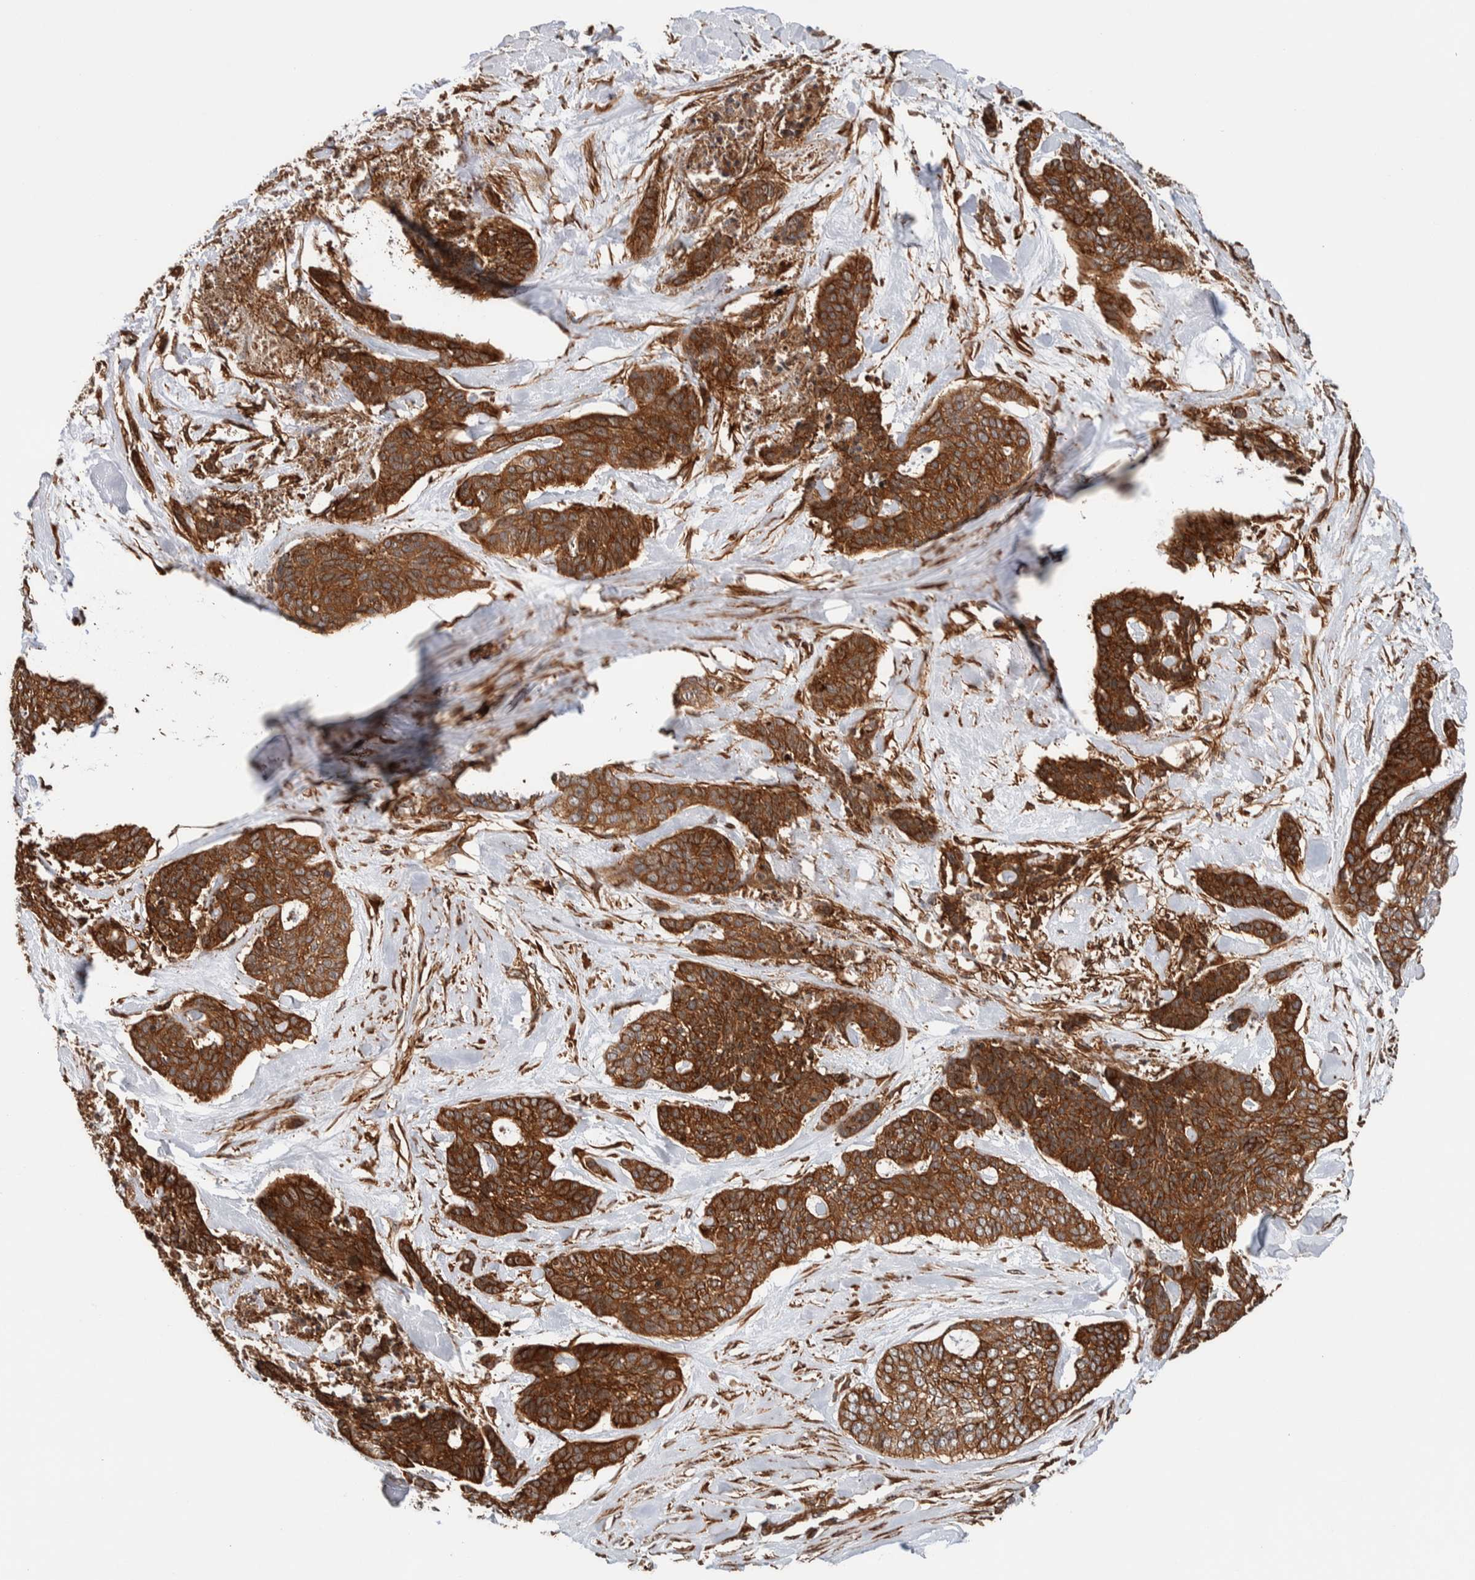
{"staining": {"intensity": "moderate", "quantity": ">75%", "location": "cytoplasmic/membranous"}, "tissue": "skin cancer", "cell_type": "Tumor cells", "image_type": "cancer", "snomed": [{"axis": "morphology", "description": "Basal cell carcinoma"}, {"axis": "topography", "description": "Skin"}], "caption": "There is medium levels of moderate cytoplasmic/membranous expression in tumor cells of skin basal cell carcinoma, as demonstrated by immunohistochemical staining (brown color).", "gene": "SYNRG", "patient": {"sex": "female", "age": 64}}